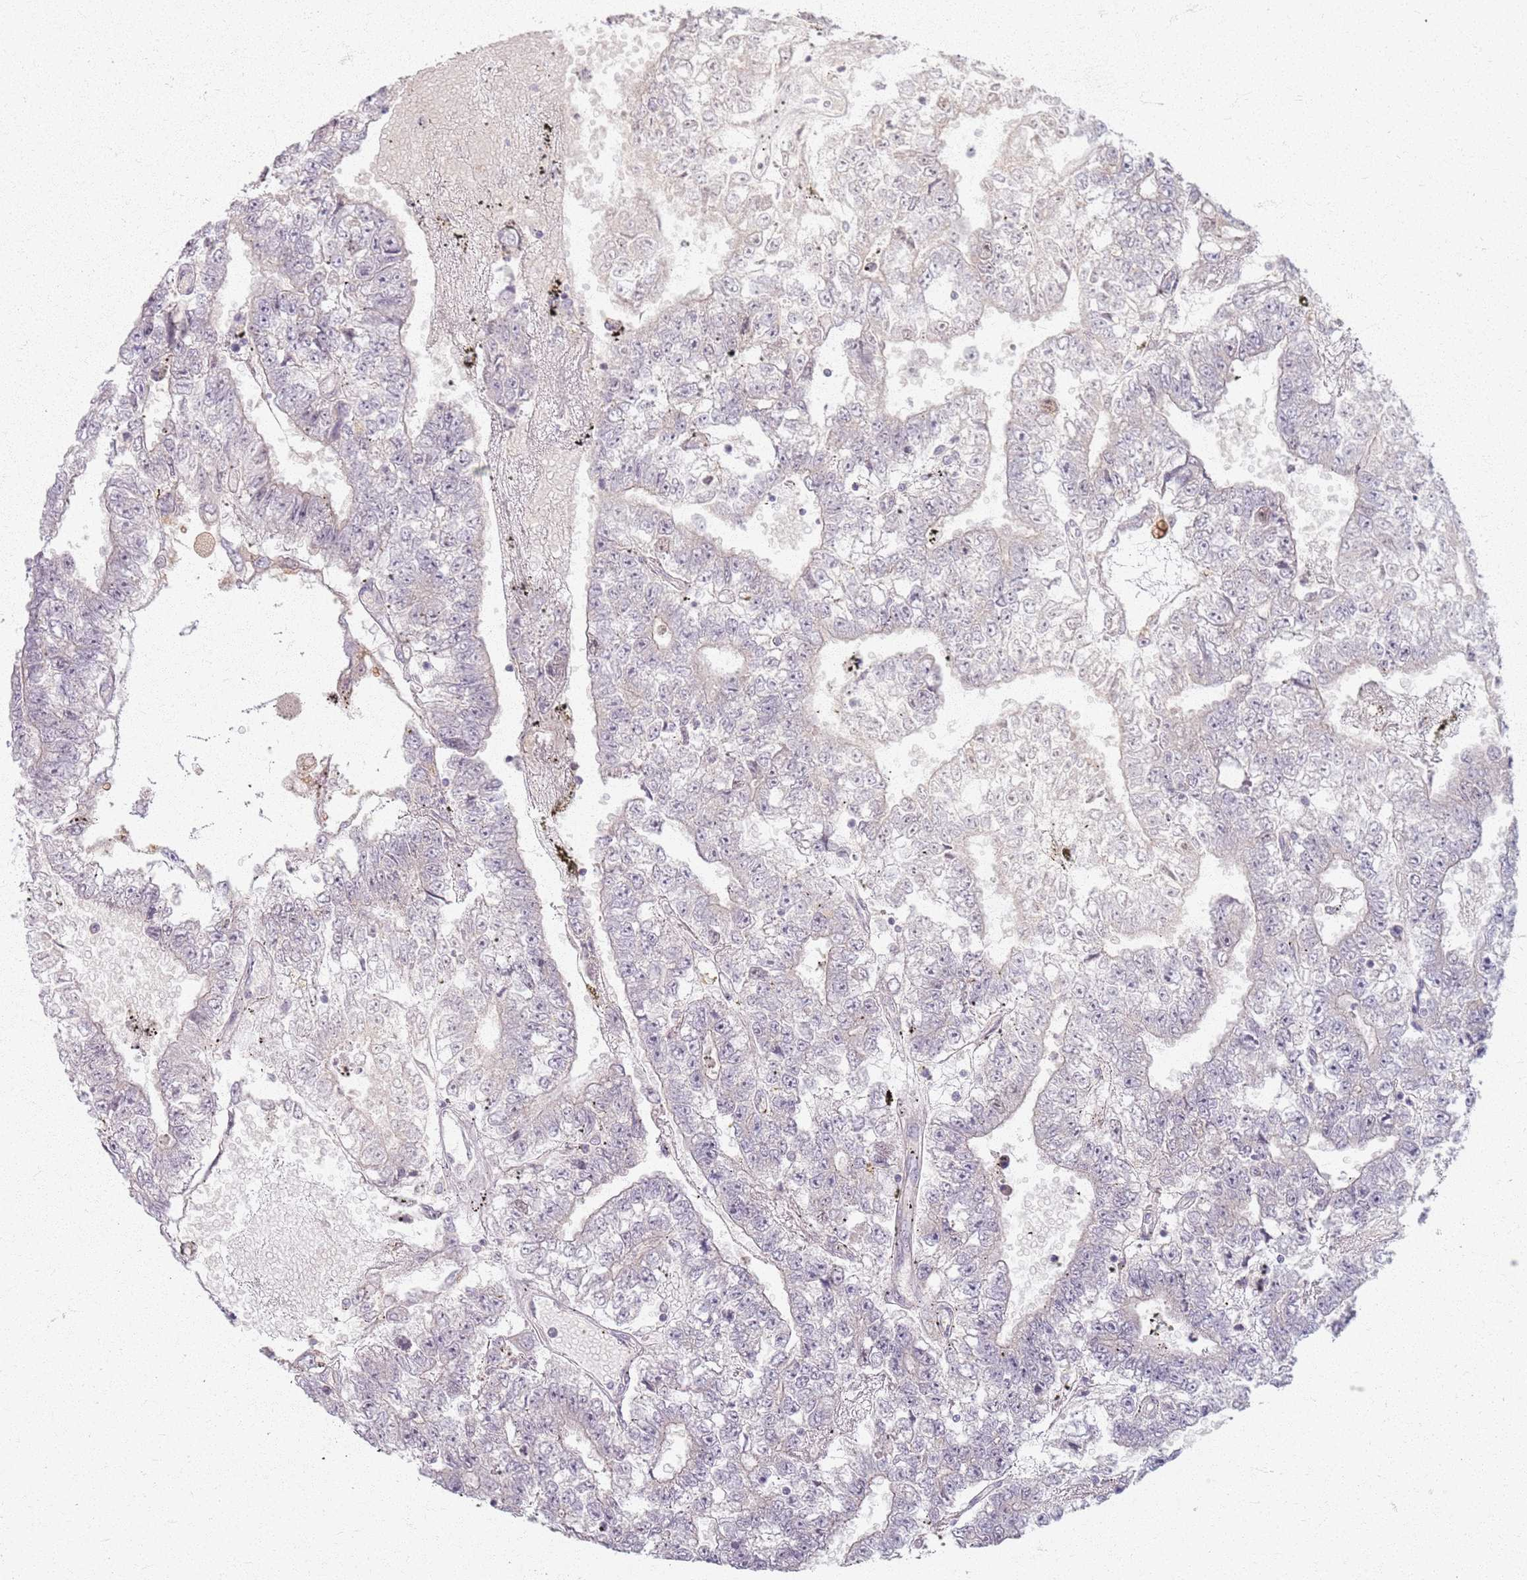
{"staining": {"intensity": "negative", "quantity": "none", "location": "none"}, "tissue": "testis cancer", "cell_type": "Tumor cells", "image_type": "cancer", "snomed": [{"axis": "morphology", "description": "Carcinoma, Embryonal, NOS"}, {"axis": "topography", "description": "Testis"}], "caption": "Immunohistochemistry (IHC) image of embryonal carcinoma (testis) stained for a protein (brown), which shows no staining in tumor cells.", "gene": "CRIPT", "patient": {"sex": "male", "age": 25}}